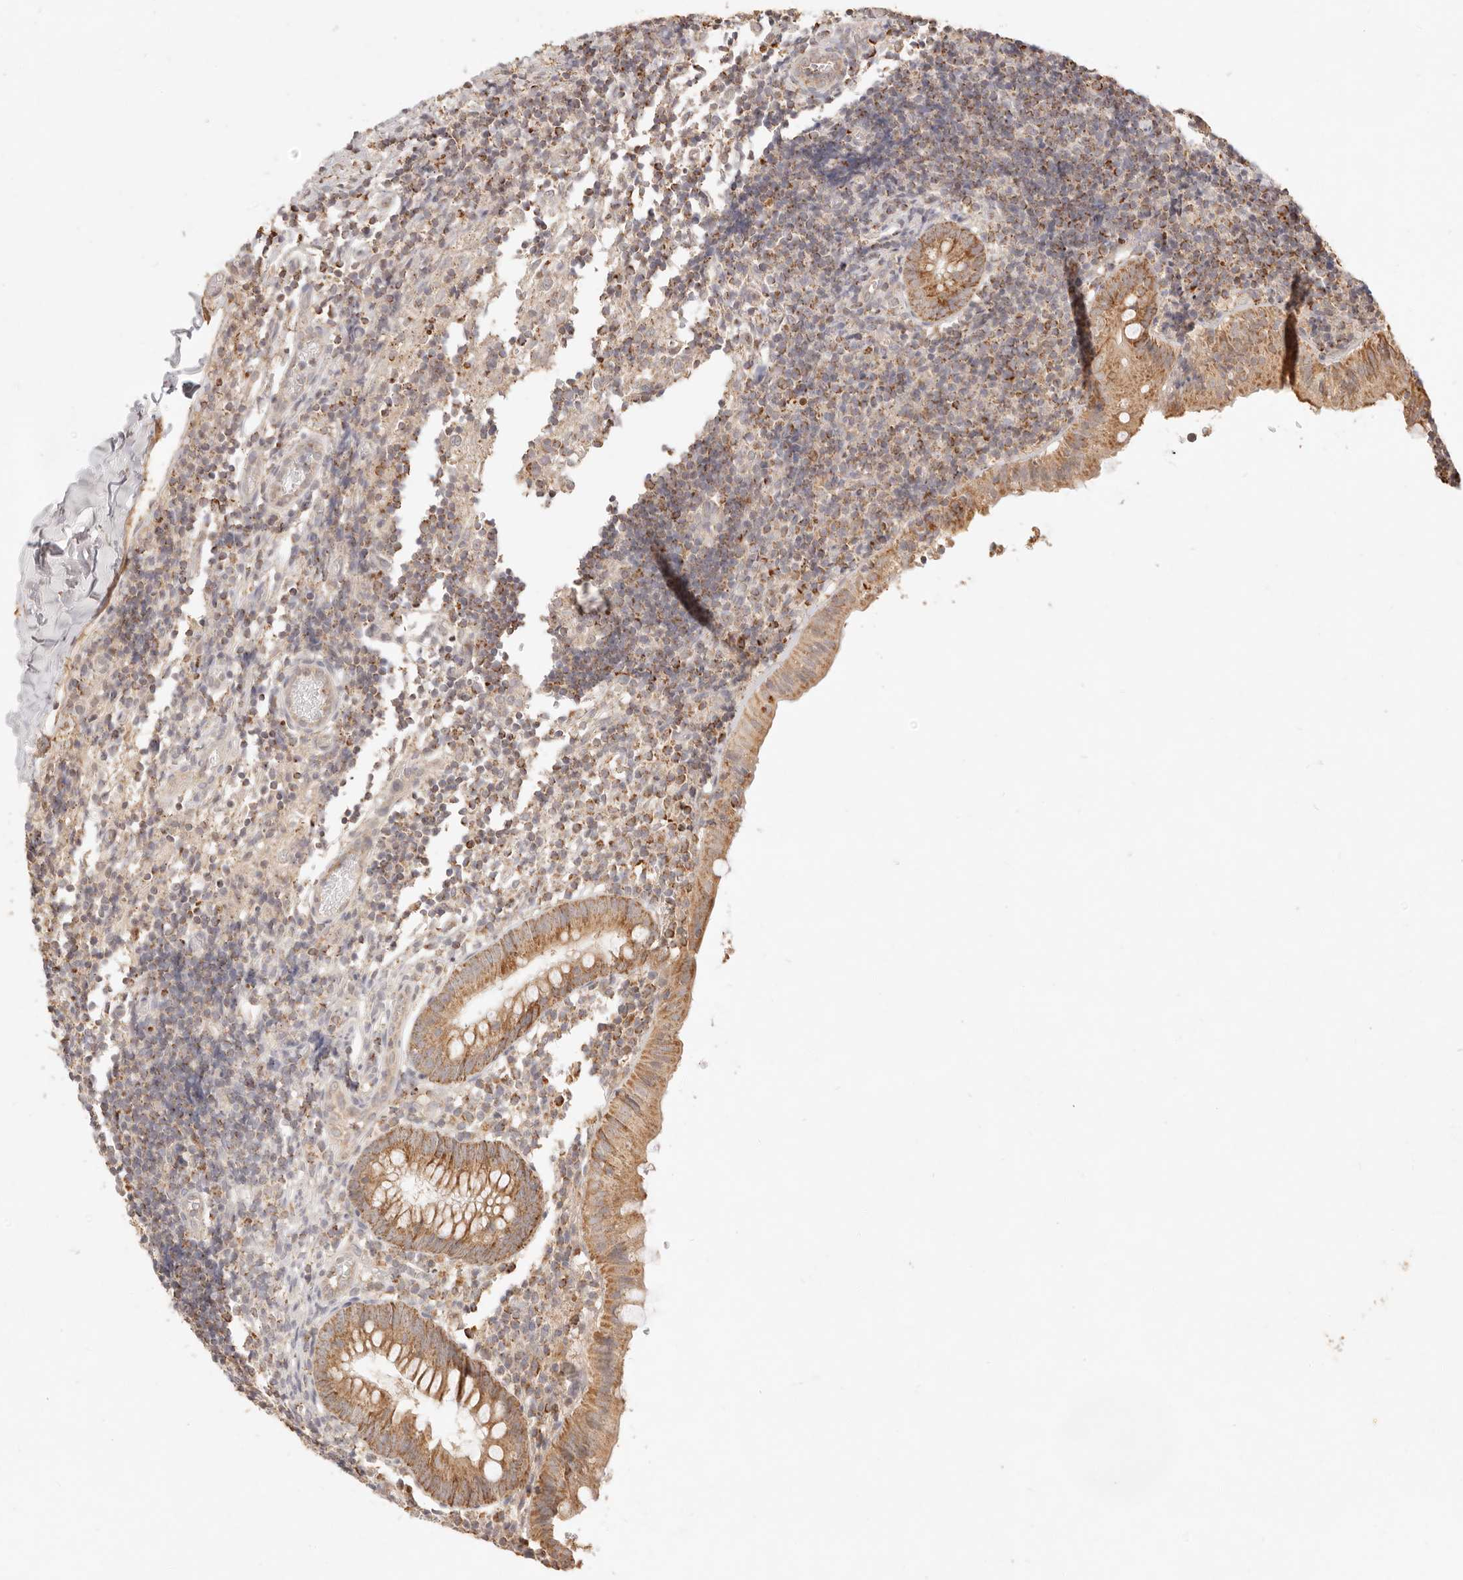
{"staining": {"intensity": "moderate", "quantity": ">75%", "location": "cytoplasmic/membranous"}, "tissue": "appendix", "cell_type": "Glandular cells", "image_type": "normal", "snomed": [{"axis": "morphology", "description": "Normal tissue, NOS"}, {"axis": "topography", "description": "Appendix"}], "caption": "Brown immunohistochemical staining in unremarkable appendix exhibits moderate cytoplasmic/membranous positivity in approximately >75% of glandular cells. (IHC, brightfield microscopy, high magnification).", "gene": "CPLANE2", "patient": {"sex": "male", "age": 8}}